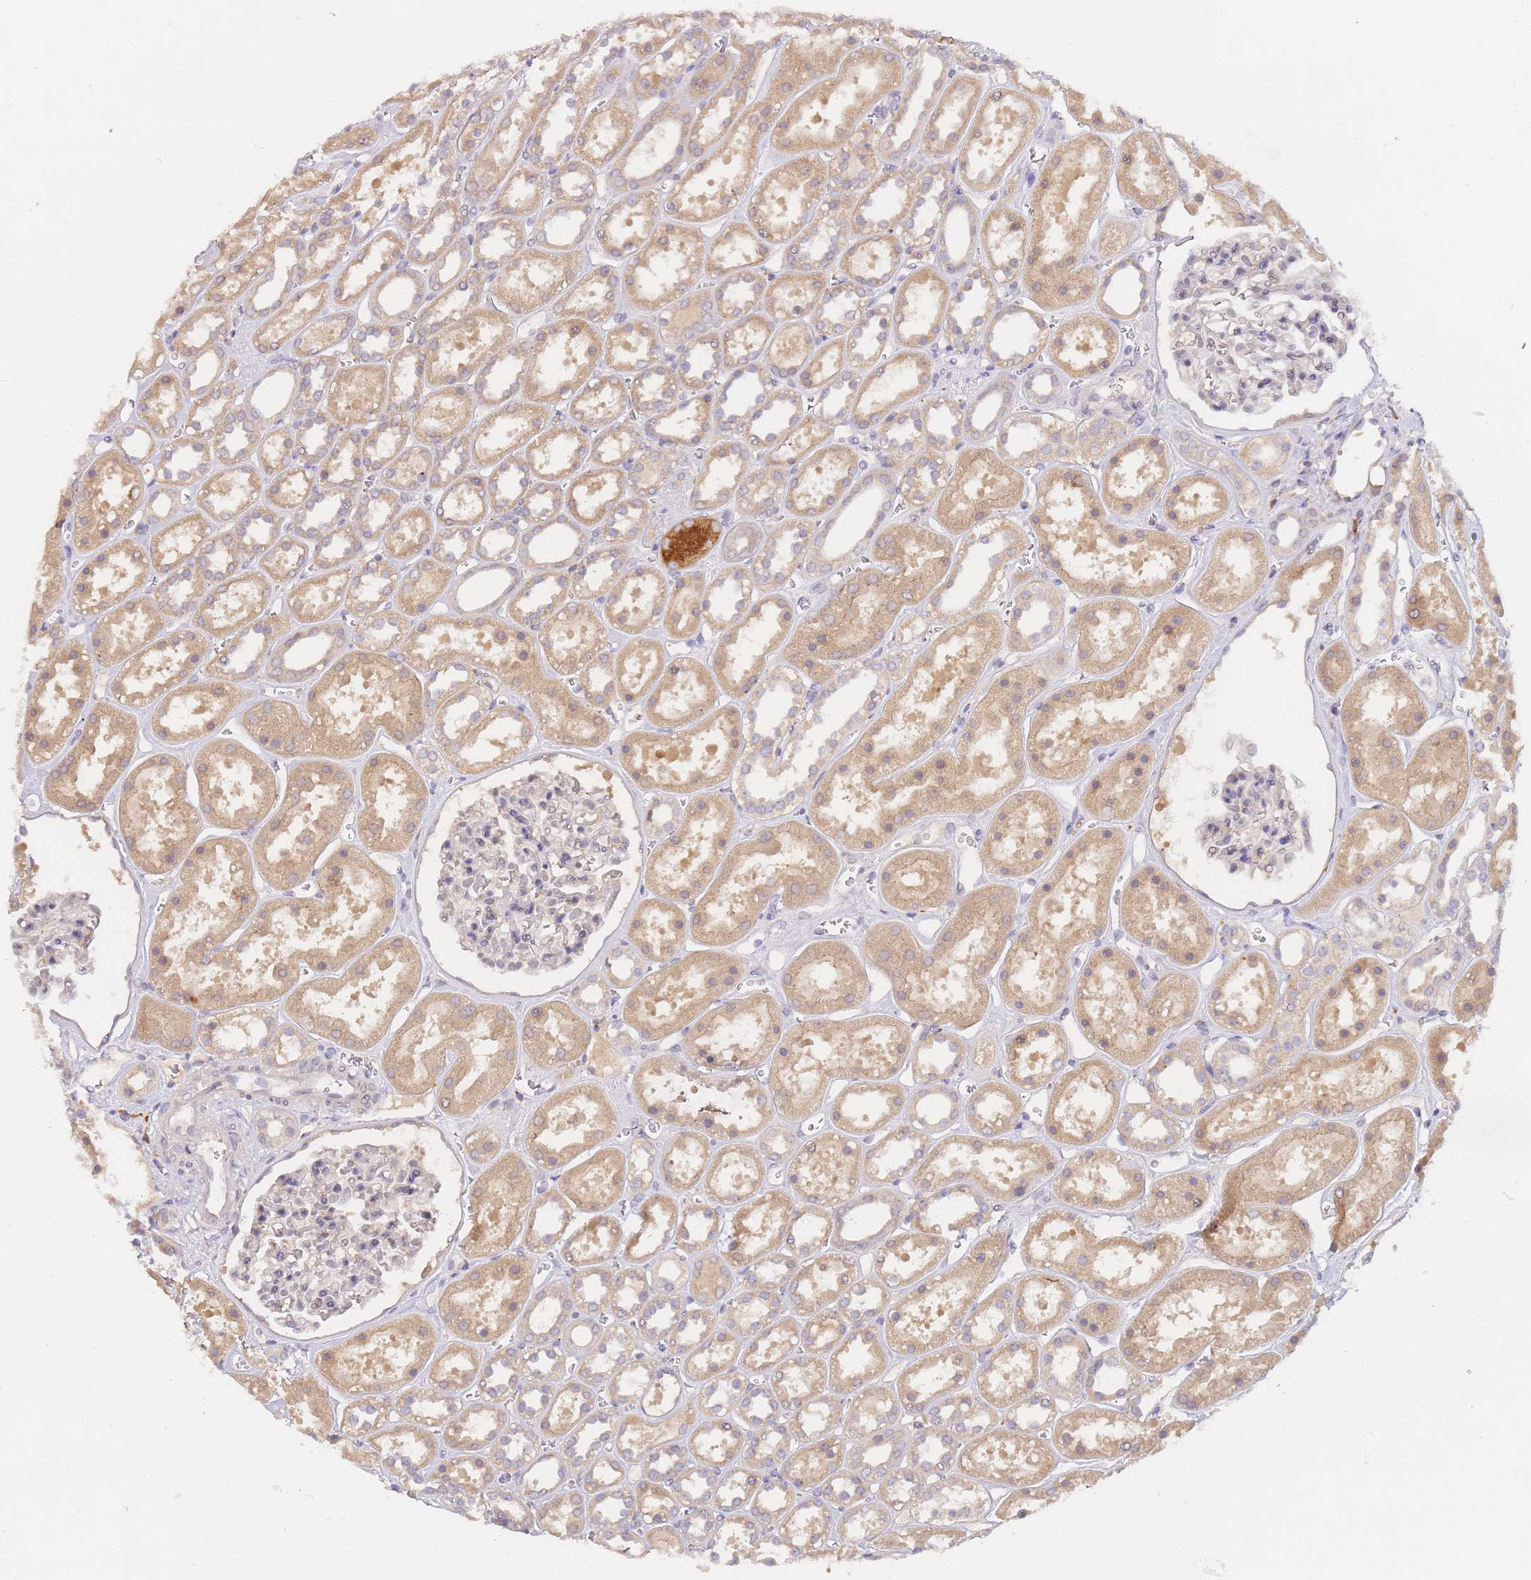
{"staining": {"intensity": "negative", "quantity": "none", "location": "none"}, "tissue": "kidney", "cell_type": "Cells in glomeruli", "image_type": "normal", "snomed": [{"axis": "morphology", "description": "Normal tissue, NOS"}, {"axis": "topography", "description": "Kidney"}], "caption": "Kidney was stained to show a protein in brown. There is no significant staining in cells in glomeruli. (DAB (3,3'-diaminobenzidine) immunohistochemistry, high magnification).", "gene": "ZNF577", "patient": {"sex": "female", "age": 41}}